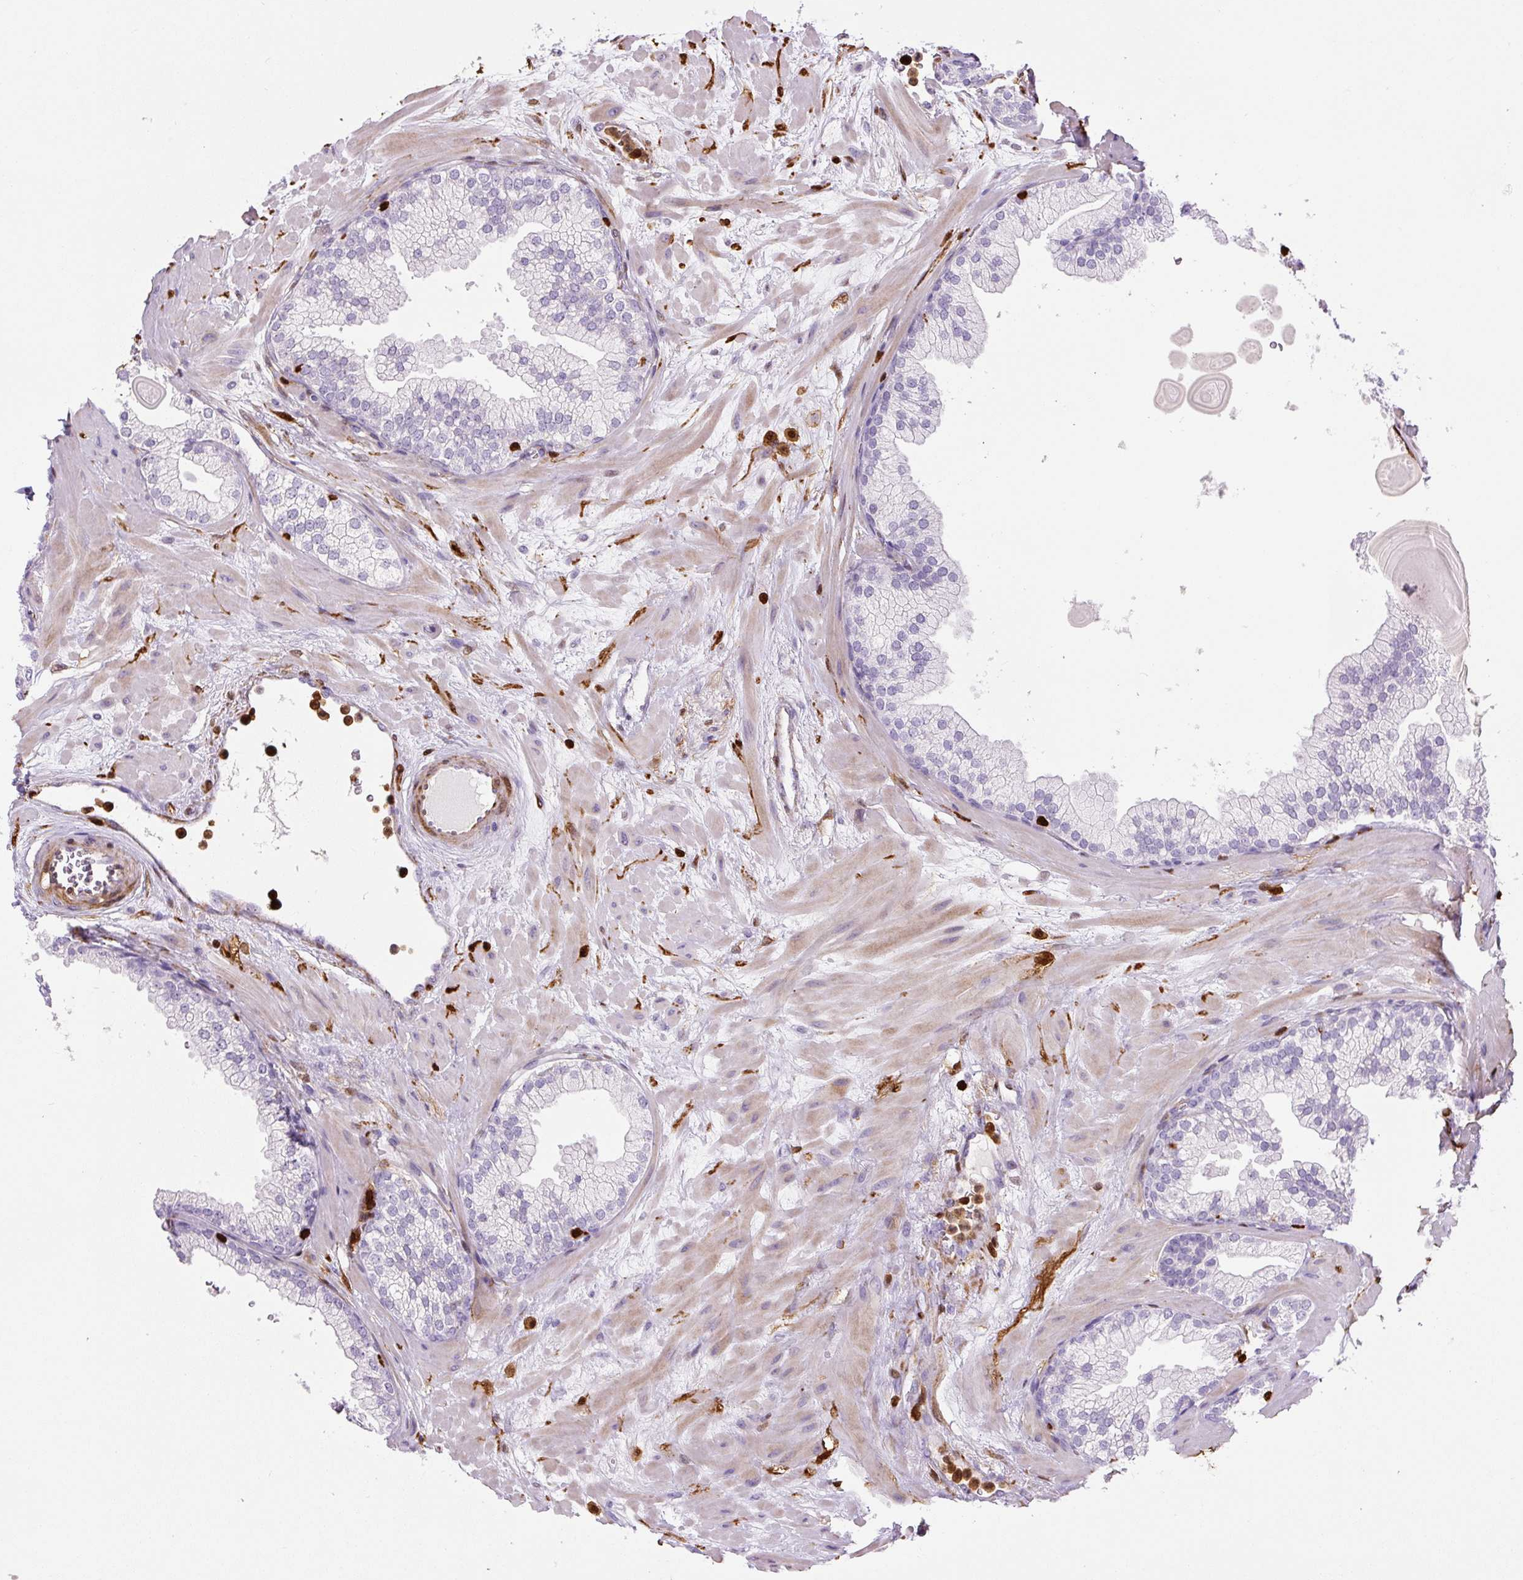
{"staining": {"intensity": "negative", "quantity": "none", "location": "none"}, "tissue": "prostate", "cell_type": "Glandular cells", "image_type": "normal", "snomed": [{"axis": "morphology", "description": "Normal tissue, NOS"}, {"axis": "topography", "description": "Prostate"}, {"axis": "topography", "description": "Peripheral nerve tissue"}], "caption": "Immunohistochemistry (IHC) histopathology image of normal human prostate stained for a protein (brown), which shows no staining in glandular cells. The staining is performed using DAB brown chromogen with nuclei counter-stained in using hematoxylin.", "gene": "S100A4", "patient": {"sex": "male", "age": 61}}